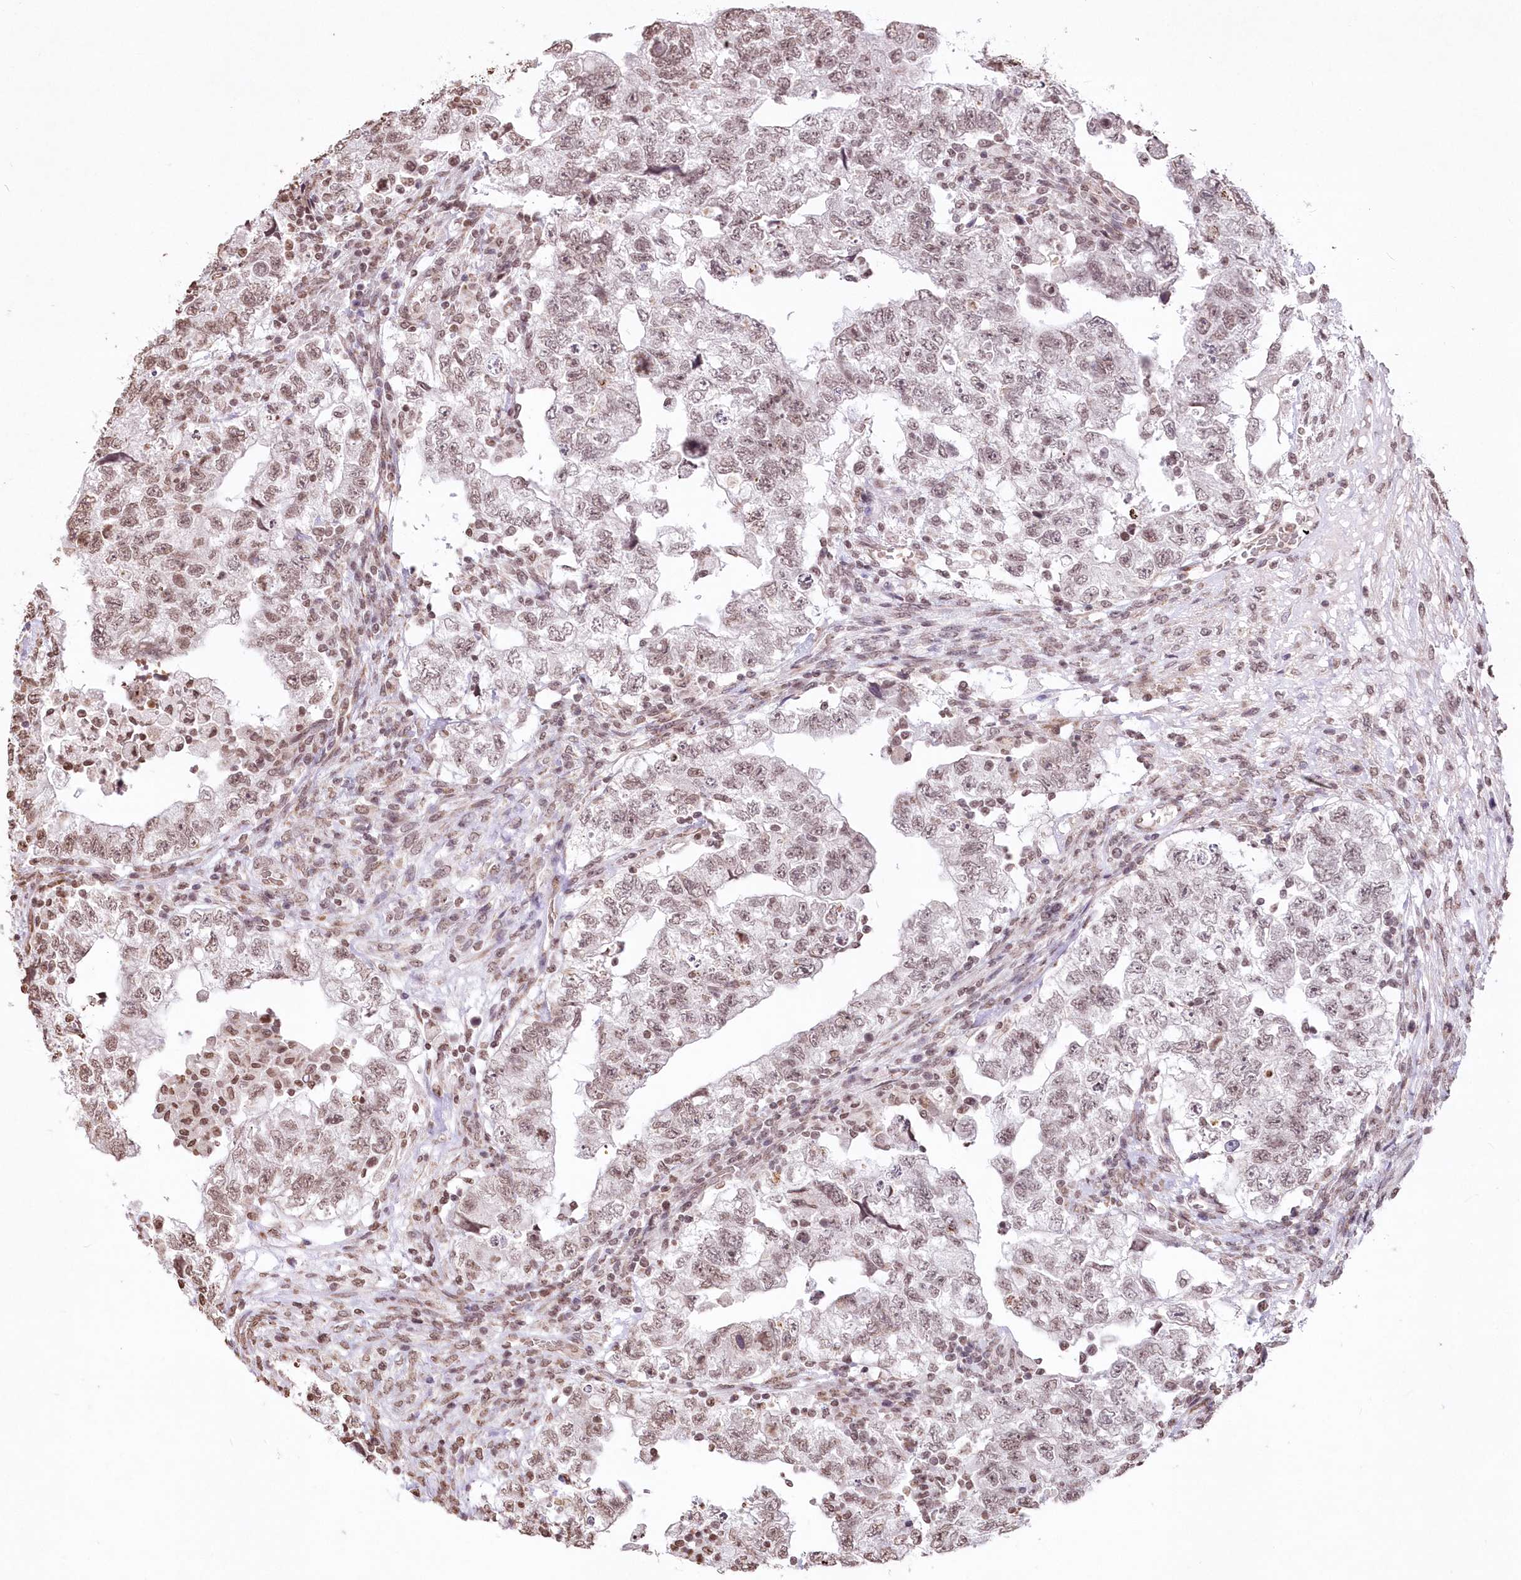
{"staining": {"intensity": "weak", "quantity": "25%-75%", "location": "nuclear"}, "tissue": "testis cancer", "cell_type": "Tumor cells", "image_type": "cancer", "snomed": [{"axis": "morphology", "description": "Carcinoma, Embryonal, NOS"}, {"axis": "topography", "description": "Testis"}], "caption": "The immunohistochemical stain highlights weak nuclear positivity in tumor cells of testis cancer tissue.", "gene": "RBM27", "patient": {"sex": "male", "age": 36}}